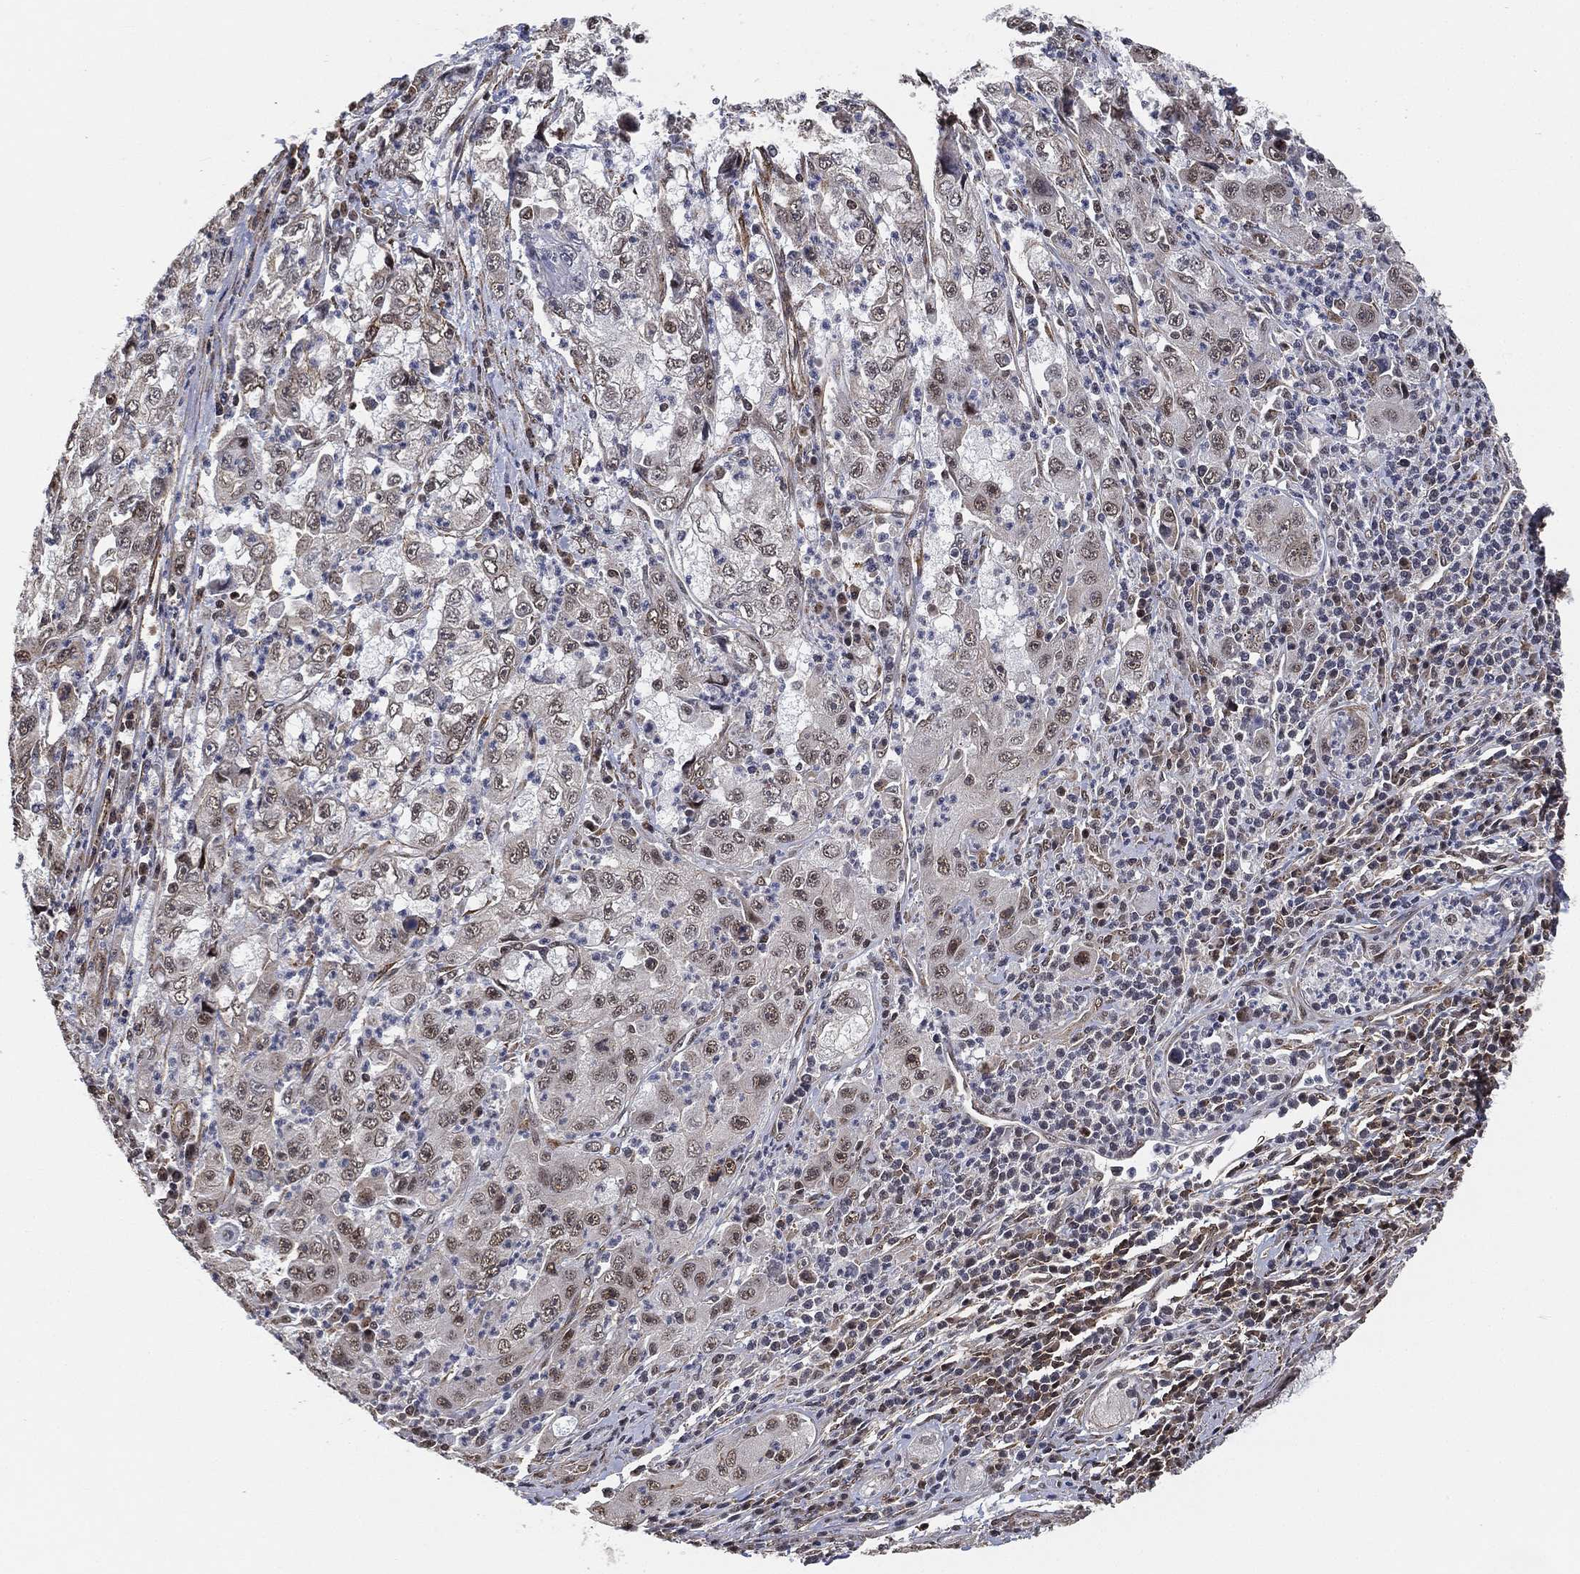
{"staining": {"intensity": "moderate", "quantity": "25%-75%", "location": "nuclear"}, "tissue": "cervical cancer", "cell_type": "Tumor cells", "image_type": "cancer", "snomed": [{"axis": "morphology", "description": "Squamous cell carcinoma, NOS"}, {"axis": "topography", "description": "Cervix"}], "caption": "Tumor cells demonstrate medium levels of moderate nuclear positivity in approximately 25%-75% of cells in cervical cancer. (DAB (3,3'-diaminobenzidine) IHC with brightfield microscopy, high magnification).", "gene": "RSRC2", "patient": {"sex": "female", "age": 36}}